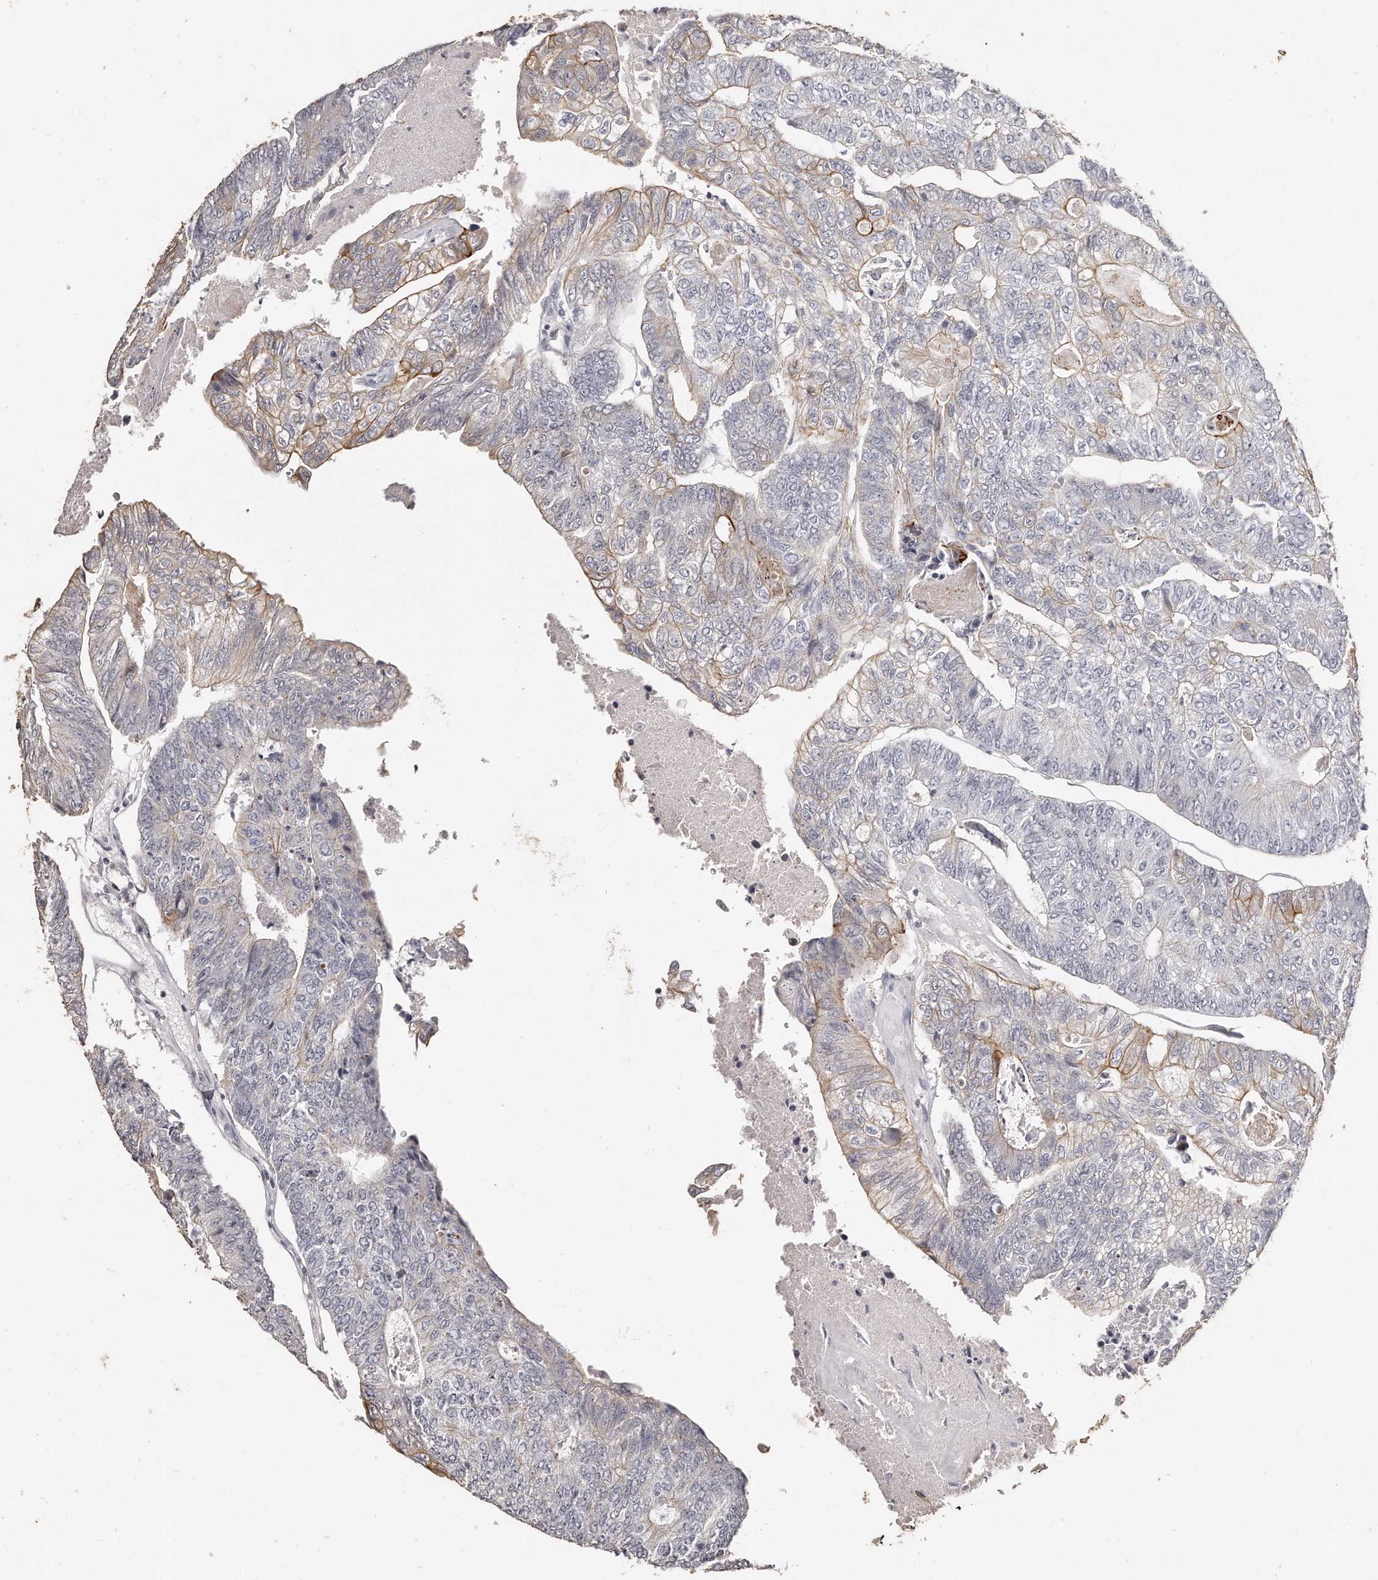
{"staining": {"intensity": "moderate", "quantity": "<25%", "location": "cytoplasmic/membranous"}, "tissue": "colorectal cancer", "cell_type": "Tumor cells", "image_type": "cancer", "snomed": [{"axis": "morphology", "description": "Adenocarcinoma, NOS"}, {"axis": "topography", "description": "Colon"}], "caption": "Tumor cells display low levels of moderate cytoplasmic/membranous expression in about <25% of cells in adenocarcinoma (colorectal).", "gene": "ZYG11A", "patient": {"sex": "female", "age": 67}}